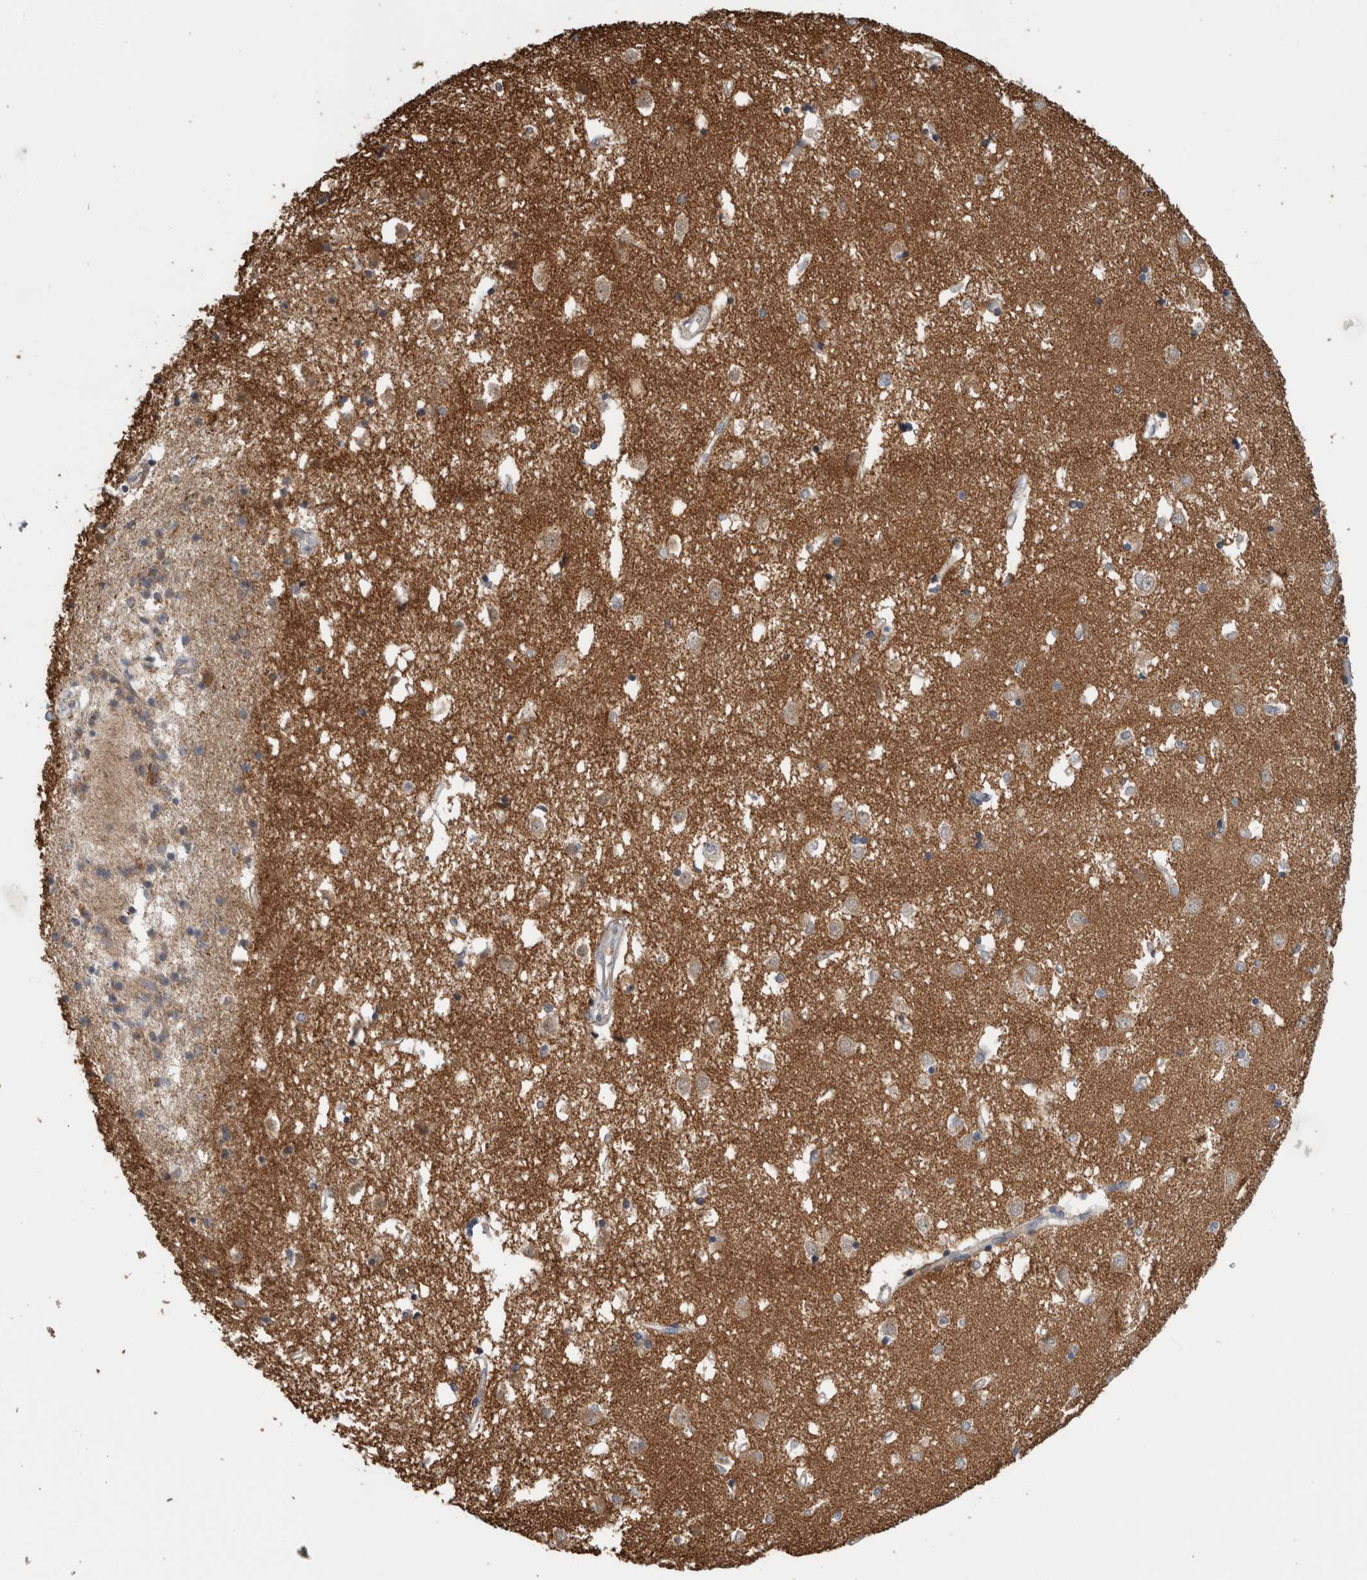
{"staining": {"intensity": "weak", "quantity": ">75%", "location": "cytoplasmic/membranous"}, "tissue": "caudate", "cell_type": "Glial cells", "image_type": "normal", "snomed": [{"axis": "morphology", "description": "Normal tissue, NOS"}, {"axis": "topography", "description": "Lateral ventricle wall"}], "caption": "Unremarkable caudate demonstrates weak cytoplasmic/membranous staining in about >75% of glial cells.", "gene": "ADGRL3", "patient": {"sex": "male", "age": 45}}